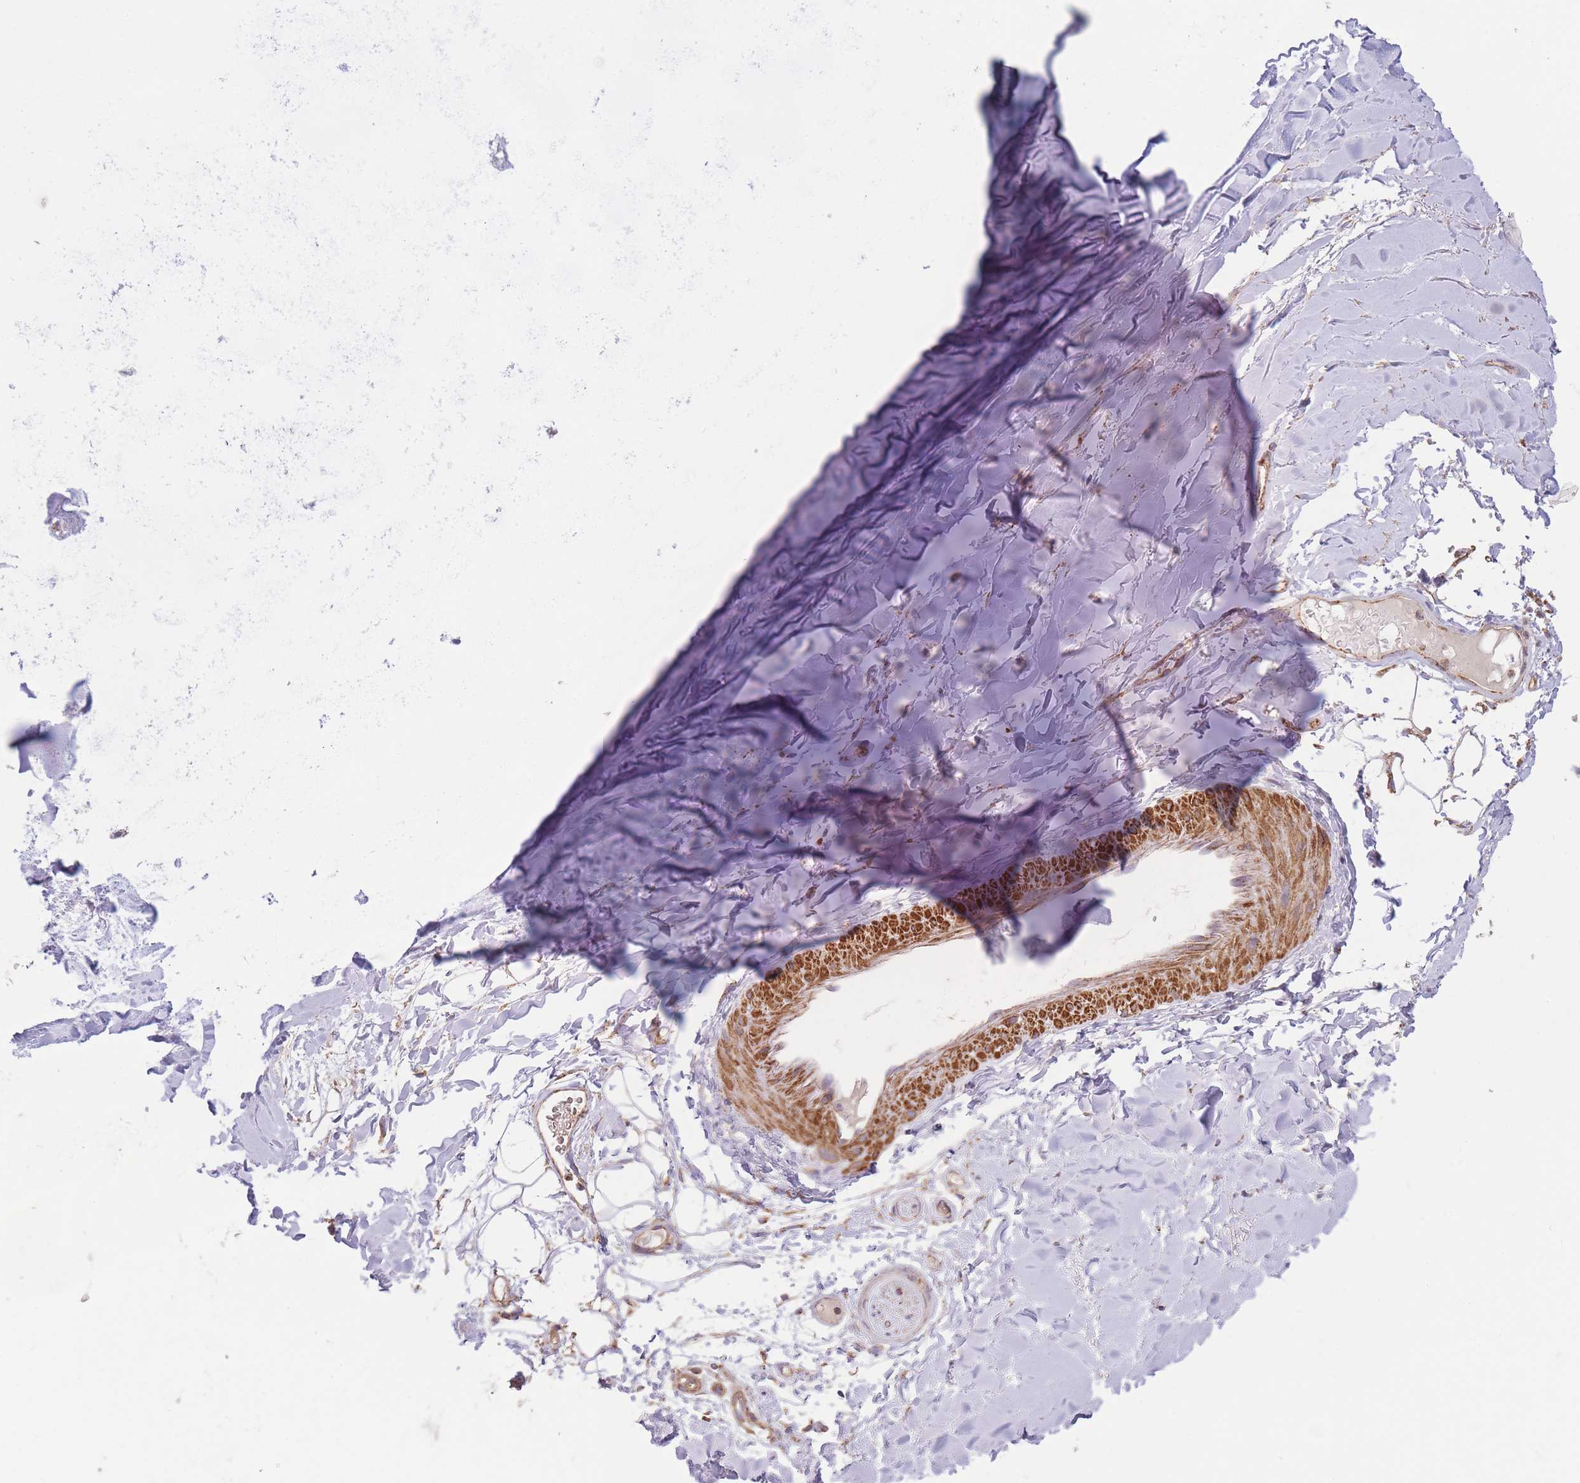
{"staining": {"intensity": "negative", "quantity": "none", "location": "none"}, "tissue": "adipose tissue", "cell_type": "Adipocytes", "image_type": "normal", "snomed": [{"axis": "morphology", "description": "Normal tissue, NOS"}, {"axis": "topography", "description": "Cartilage tissue"}], "caption": "High power microscopy histopathology image of an IHC image of unremarkable adipose tissue, revealing no significant positivity in adipocytes. (DAB (3,3'-diaminobenzidine) IHC visualized using brightfield microscopy, high magnification).", "gene": "KIF16B", "patient": {"sex": "male", "age": 80}}